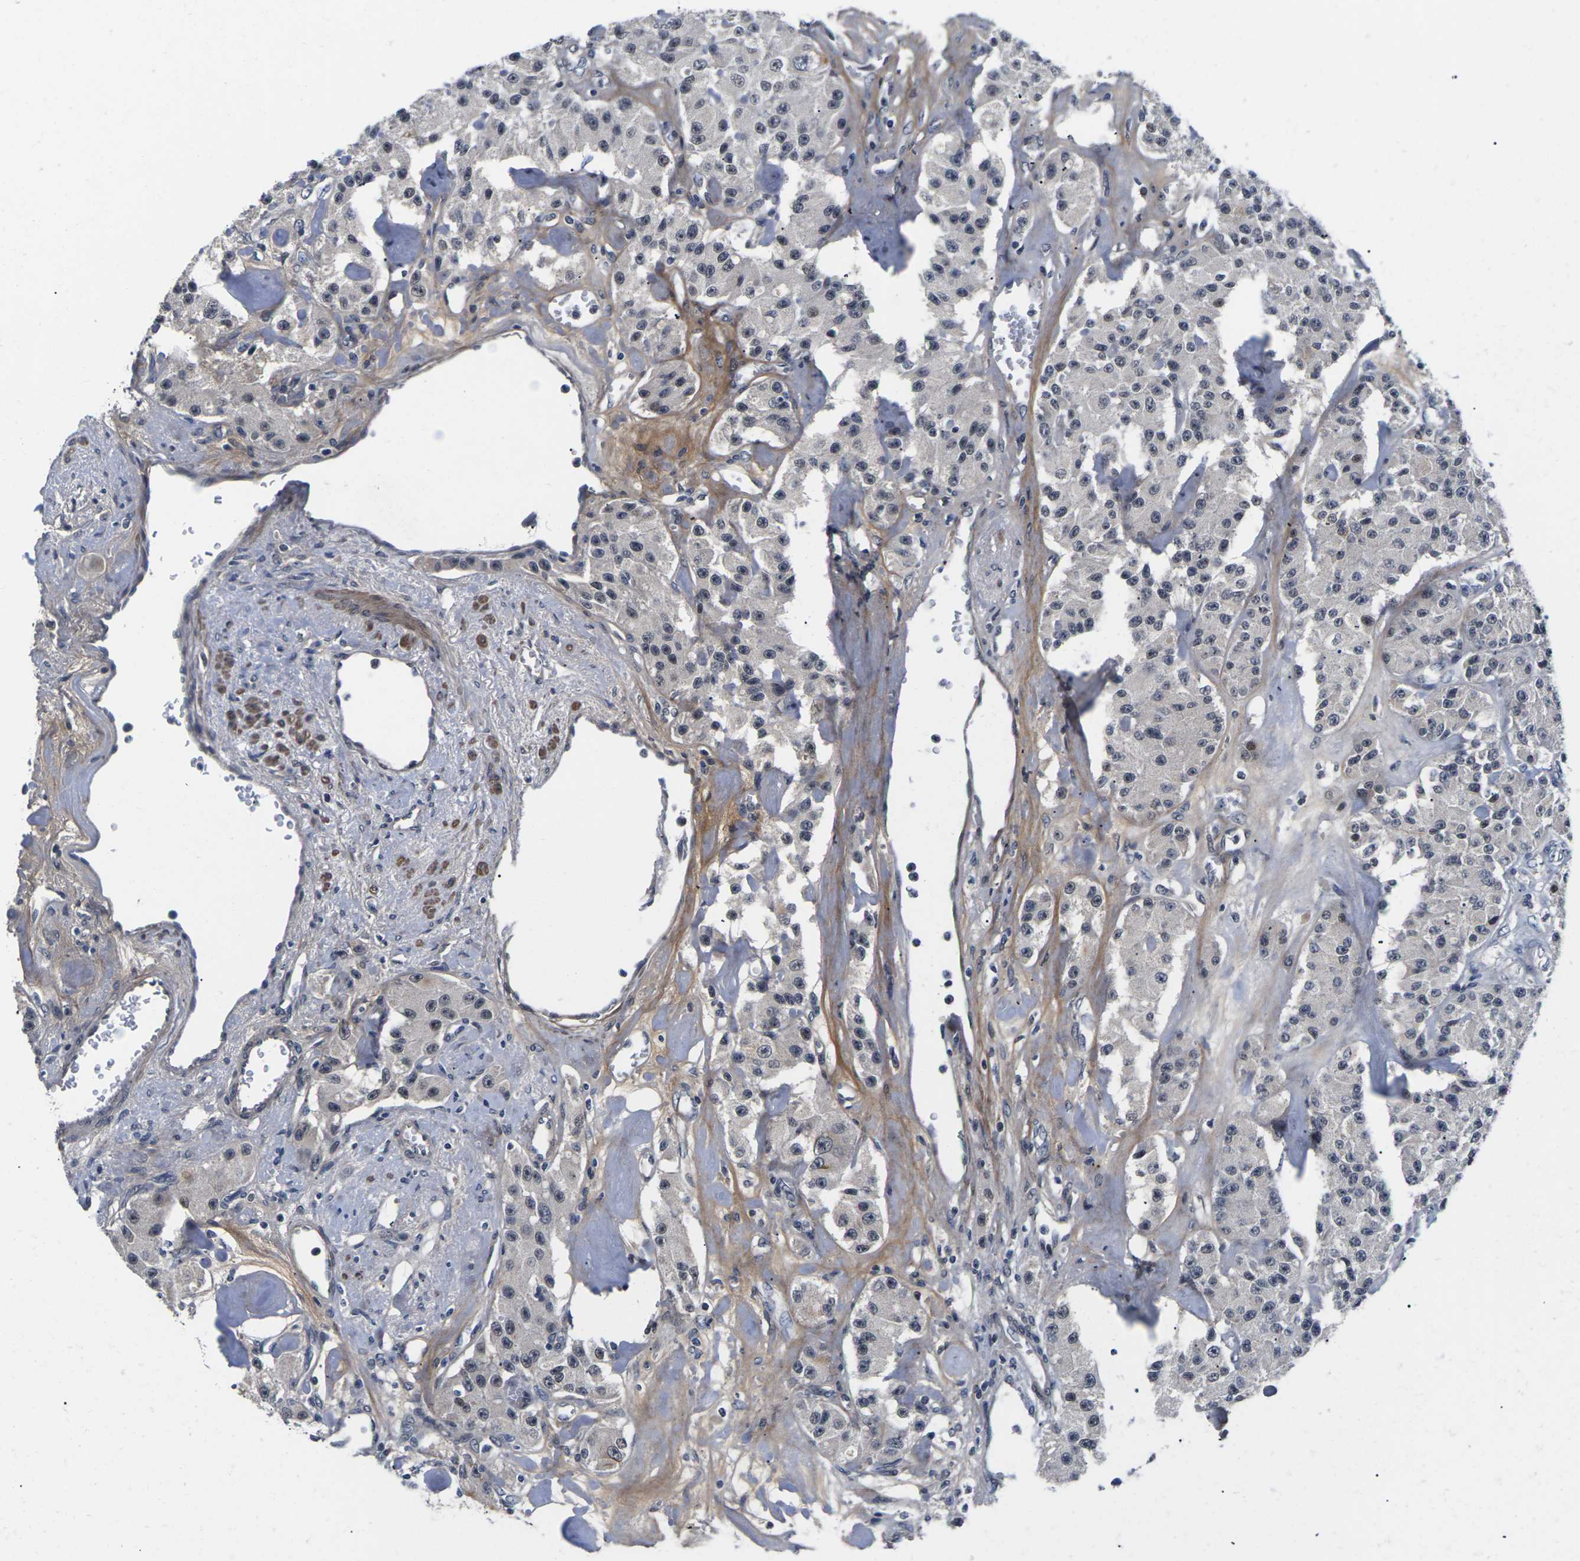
{"staining": {"intensity": "negative", "quantity": "none", "location": "none"}, "tissue": "carcinoid", "cell_type": "Tumor cells", "image_type": "cancer", "snomed": [{"axis": "morphology", "description": "Carcinoid, malignant, NOS"}, {"axis": "topography", "description": "Pancreas"}], "caption": "Carcinoid stained for a protein using immunohistochemistry reveals no positivity tumor cells.", "gene": "ST6GAL2", "patient": {"sex": "male", "age": 41}}